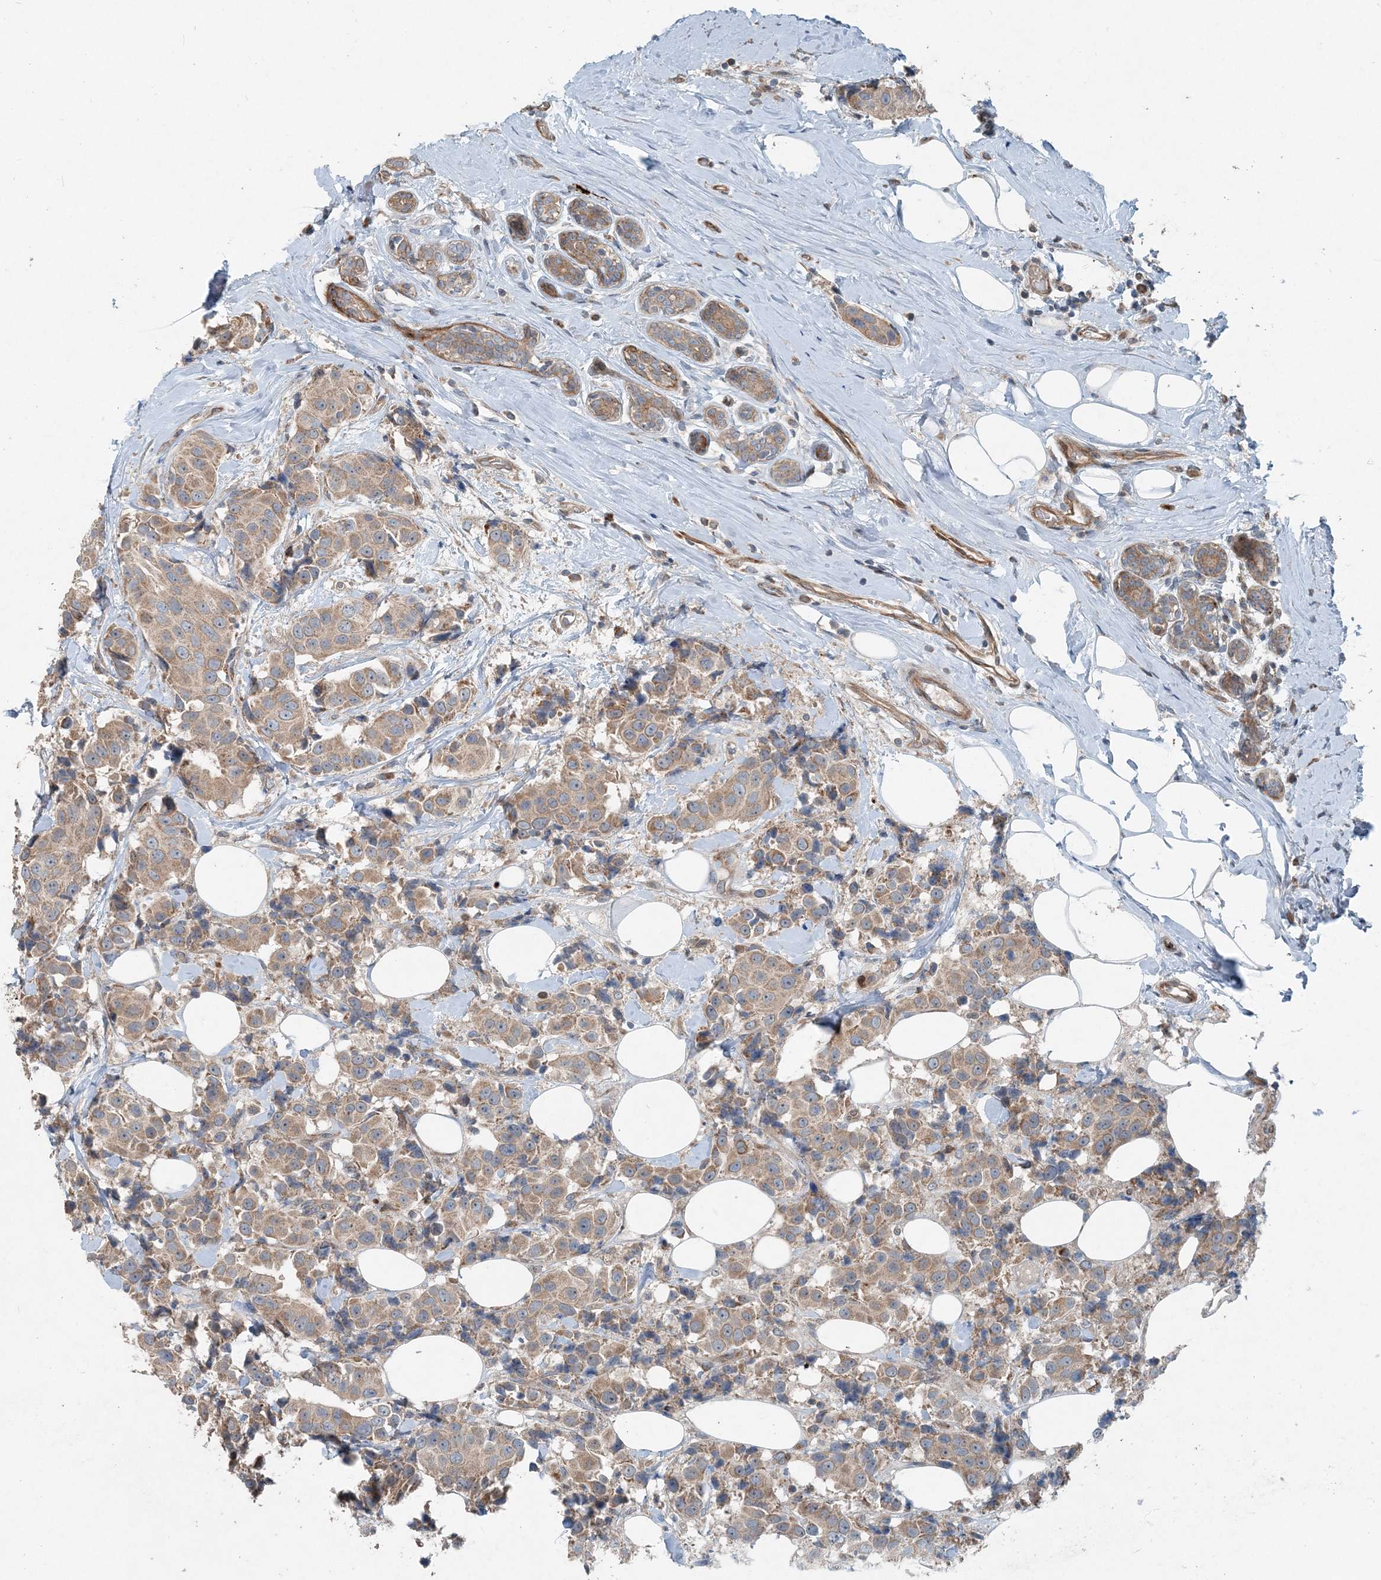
{"staining": {"intensity": "moderate", "quantity": ">75%", "location": "cytoplasmic/membranous"}, "tissue": "breast cancer", "cell_type": "Tumor cells", "image_type": "cancer", "snomed": [{"axis": "morphology", "description": "Normal tissue, NOS"}, {"axis": "morphology", "description": "Duct carcinoma"}, {"axis": "topography", "description": "Breast"}], "caption": "Breast cancer (intraductal carcinoma) was stained to show a protein in brown. There is medium levels of moderate cytoplasmic/membranous positivity in approximately >75% of tumor cells.", "gene": "INTU", "patient": {"sex": "female", "age": 39}}